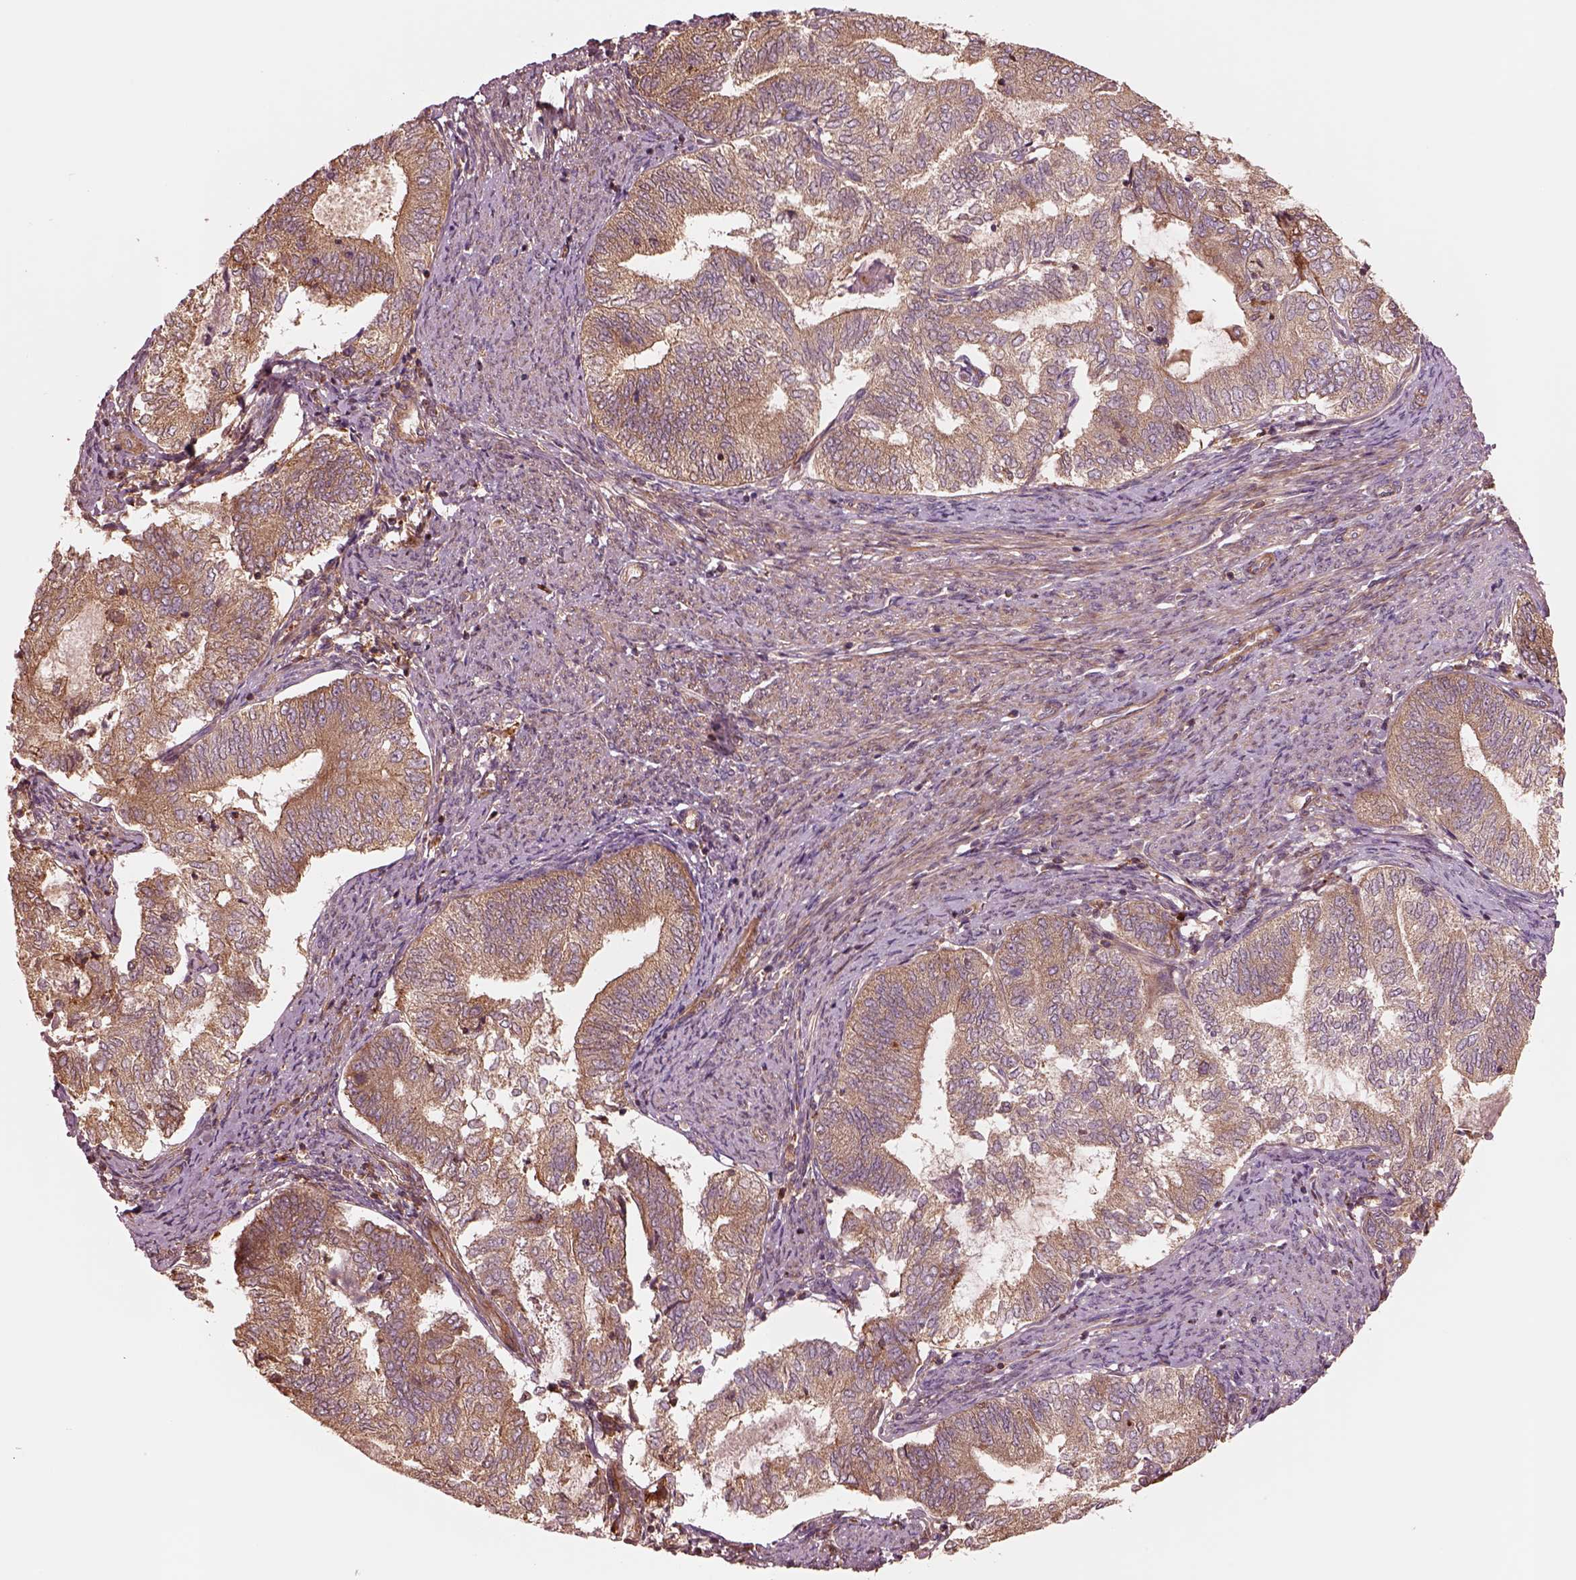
{"staining": {"intensity": "moderate", "quantity": "<25%", "location": "cytoplasmic/membranous"}, "tissue": "endometrial cancer", "cell_type": "Tumor cells", "image_type": "cancer", "snomed": [{"axis": "morphology", "description": "Adenocarcinoma, NOS"}, {"axis": "topography", "description": "Endometrium"}], "caption": "Protein staining of adenocarcinoma (endometrial) tissue displays moderate cytoplasmic/membranous positivity in approximately <25% of tumor cells.", "gene": "ASCC2", "patient": {"sex": "female", "age": 65}}